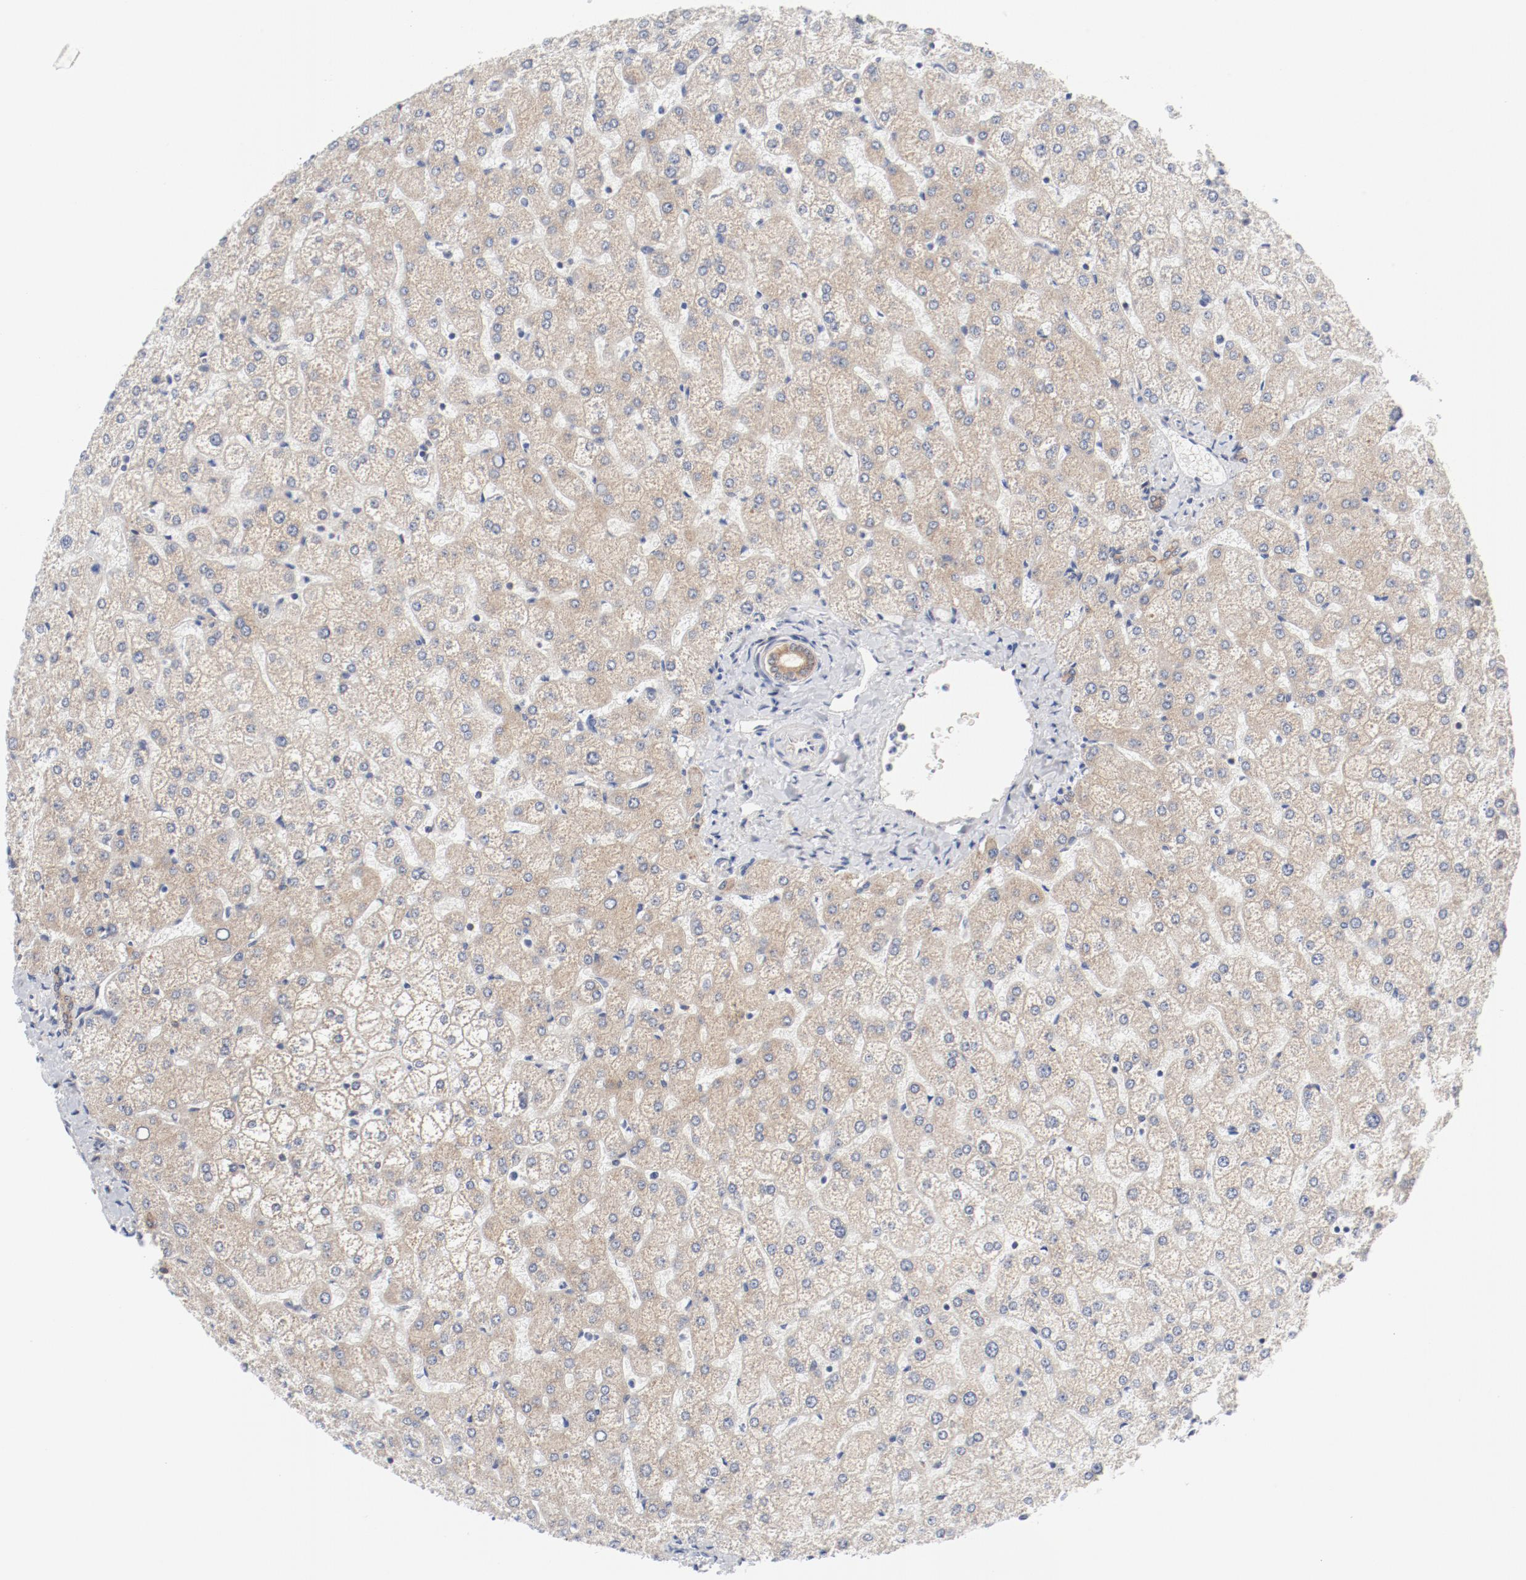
{"staining": {"intensity": "weak", "quantity": ">75%", "location": "cytoplasmic/membranous"}, "tissue": "liver", "cell_type": "Cholangiocytes", "image_type": "normal", "snomed": [{"axis": "morphology", "description": "Normal tissue, NOS"}, {"axis": "topography", "description": "Liver"}], "caption": "Immunohistochemical staining of benign human liver demonstrates low levels of weak cytoplasmic/membranous positivity in approximately >75% of cholangiocytes. (DAB IHC, brown staining for protein, blue staining for nuclei).", "gene": "BAD", "patient": {"sex": "female", "age": 32}}